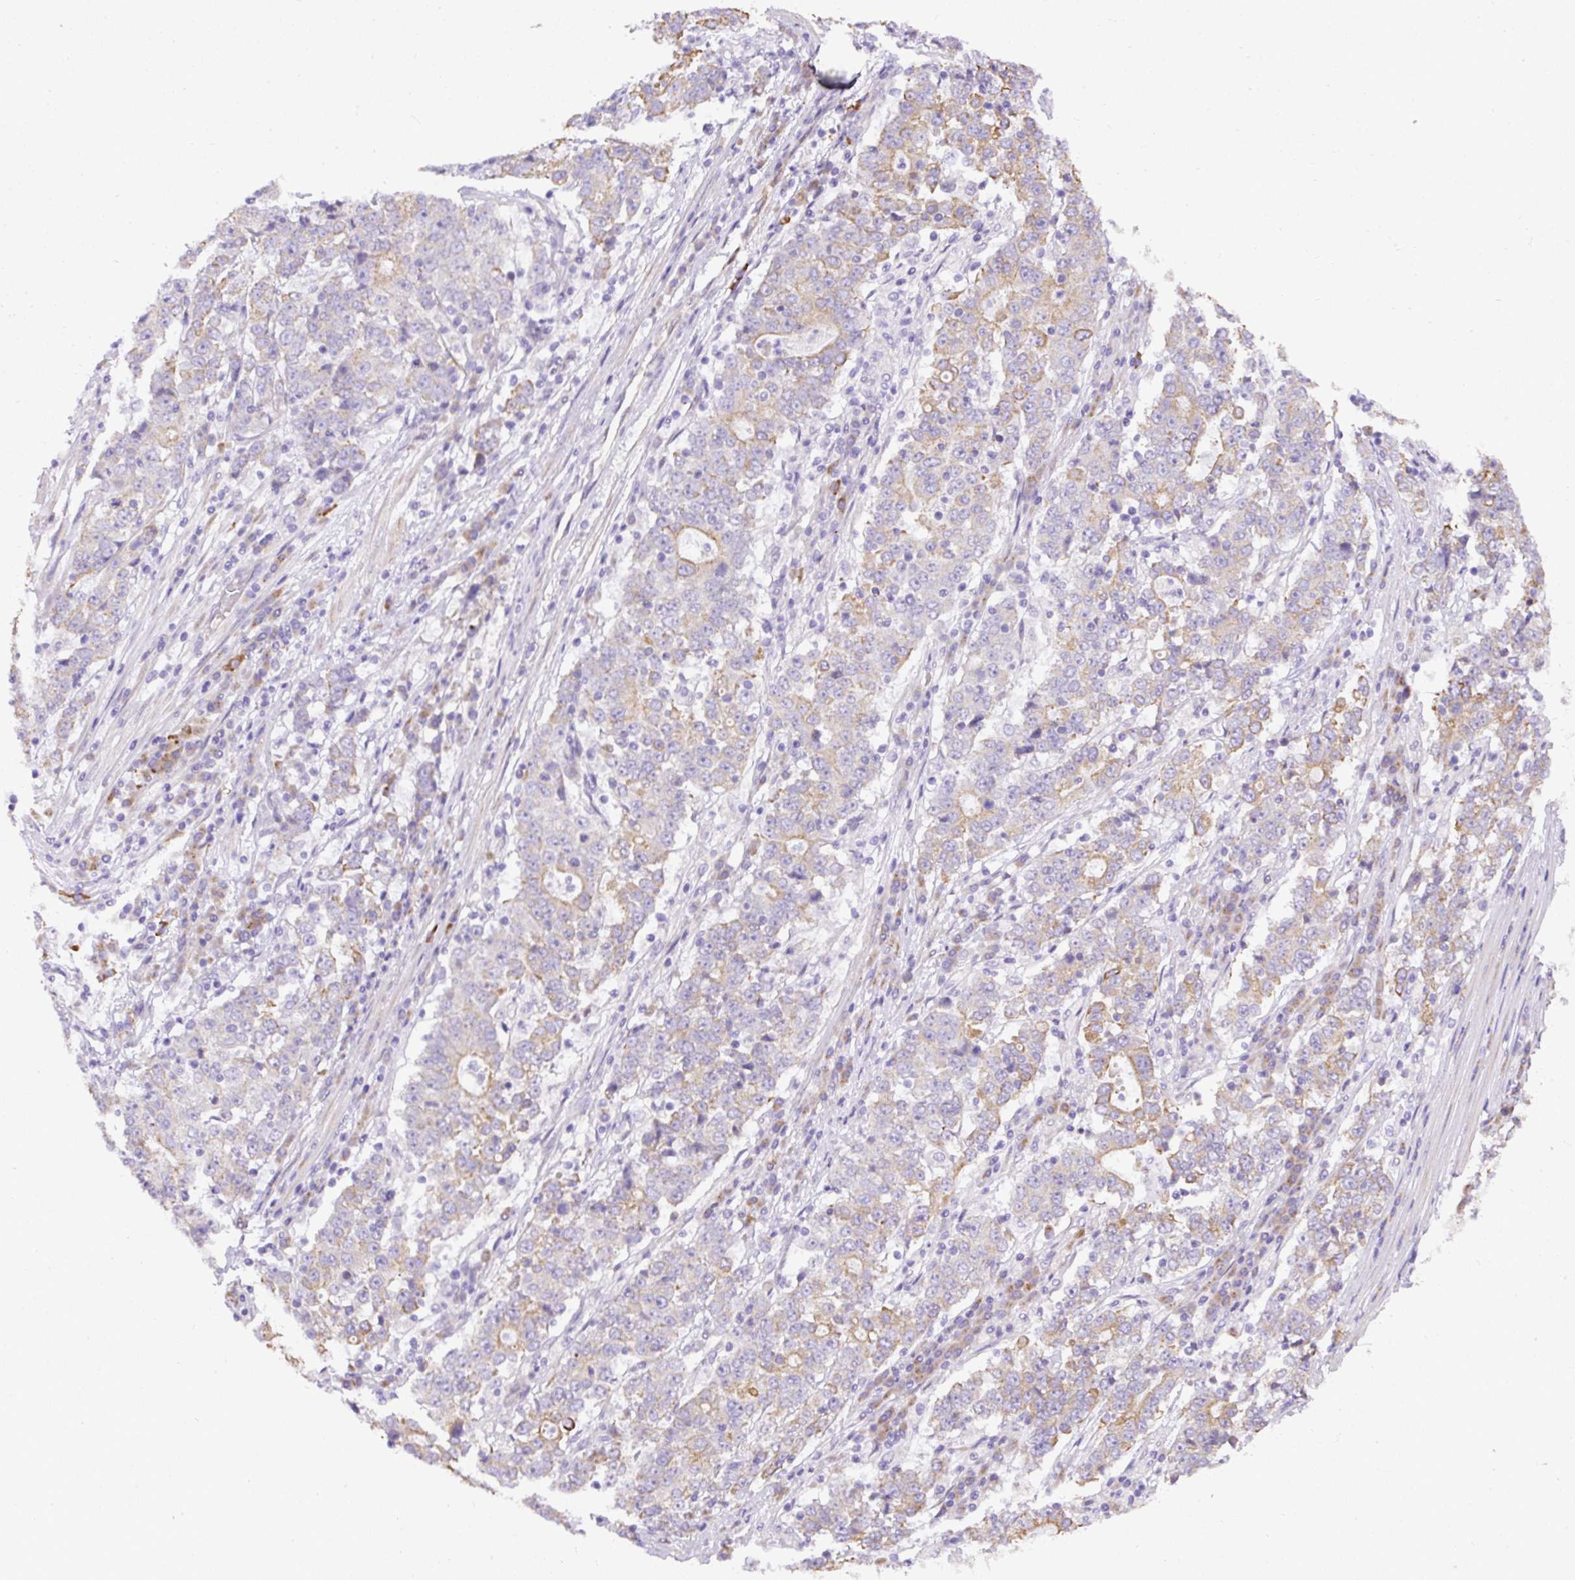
{"staining": {"intensity": "weak", "quantity": "25%-75%", "location": "cytoplasmic/membranous"}, "tissue": "stomach cancer", "cell_type": "Tumor cells", "image_type": "cancer", "snomed": [{"axis": "morphology", "description": "Adenocarcinoma, NOS"}, {"axis": "topography", "description": "Stomach"}], "caption": "Immunohistochemical staining of stomach cancer reveals low levels of weak cytoplasmic/membranous protein staining in about 25%-75% of tumor cells.", "gene": "FAM149A", "patient": {"sex": "male", "age": 59}}